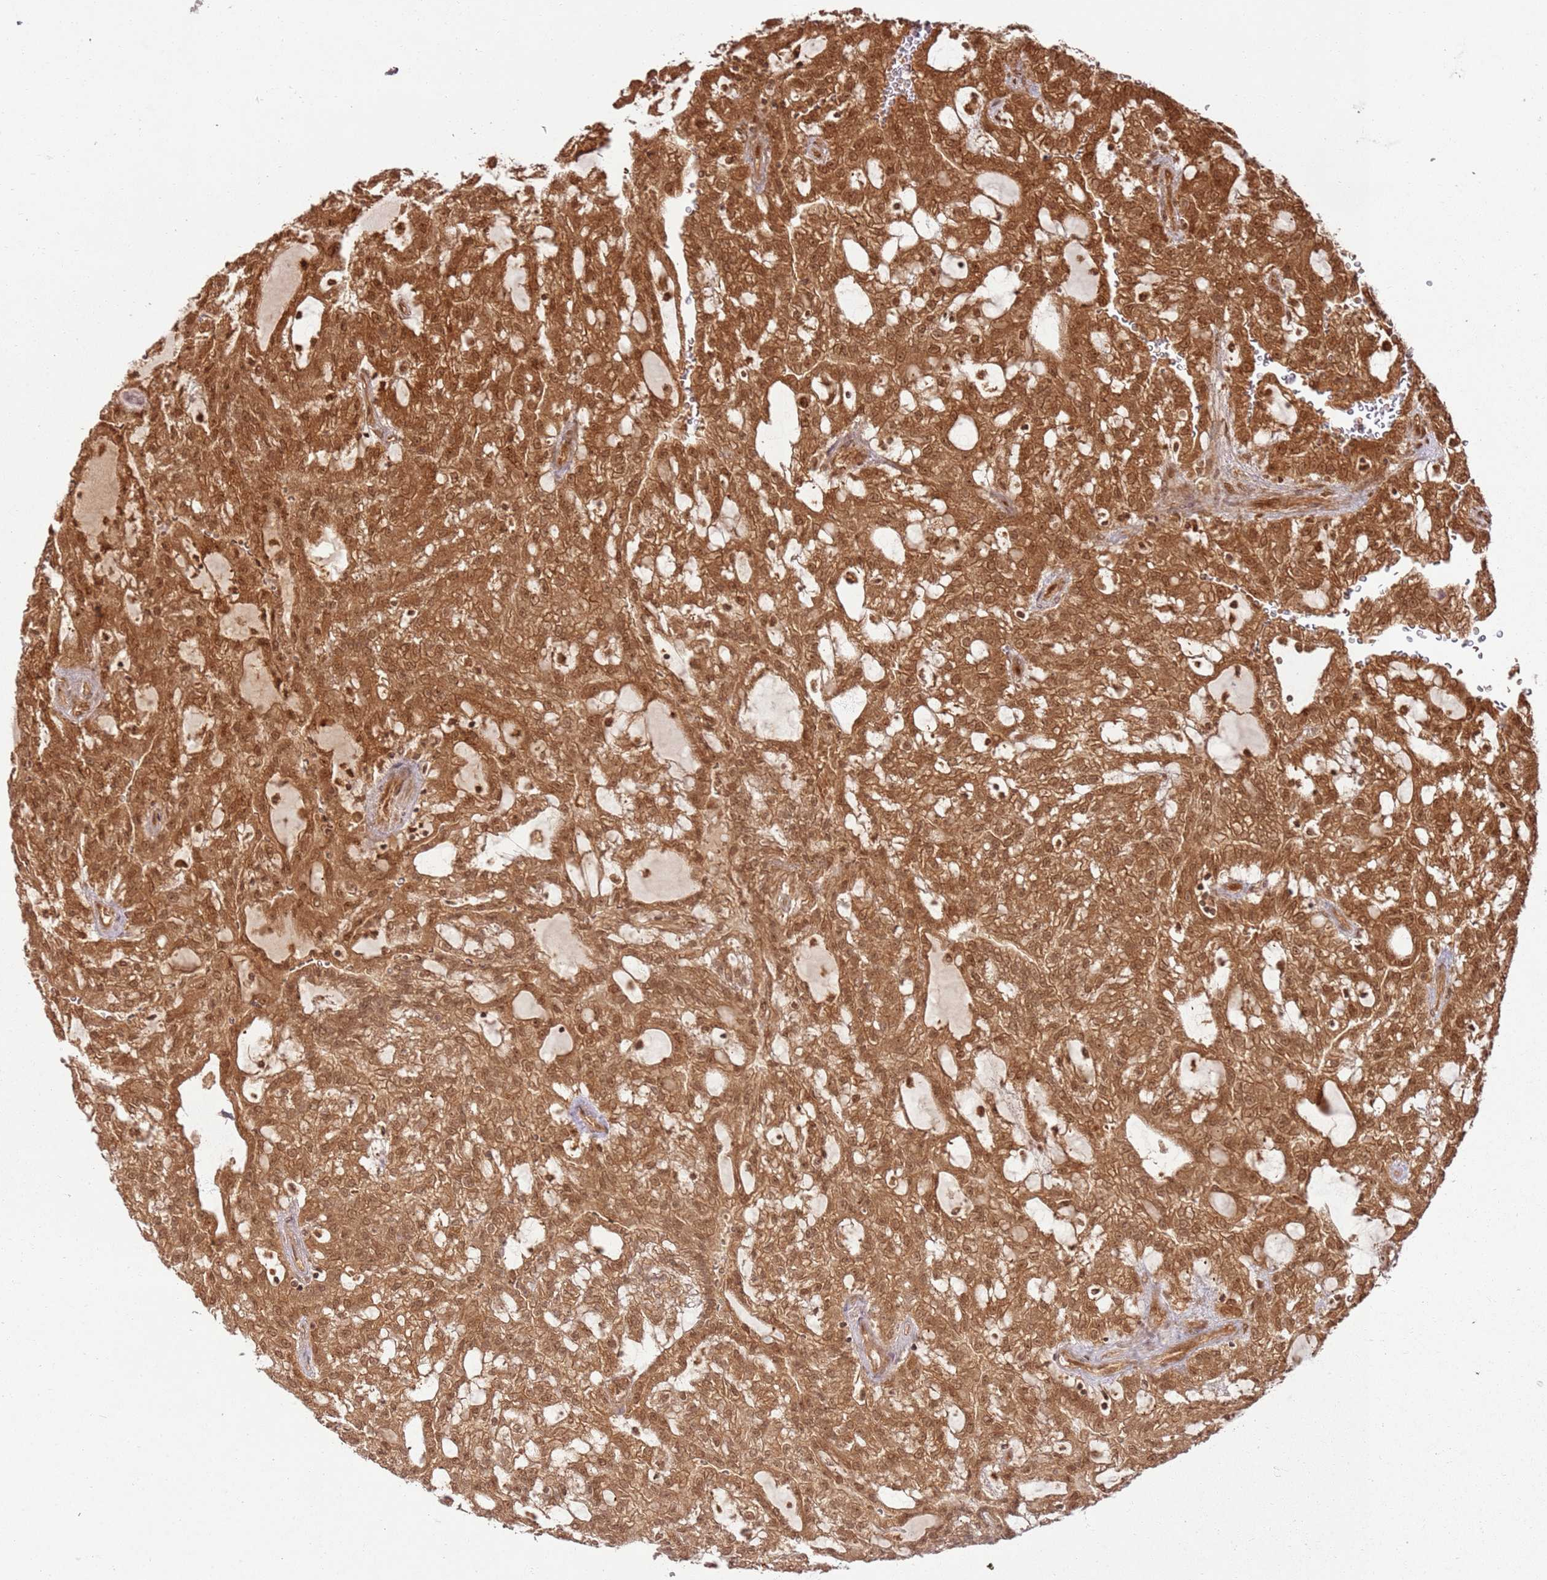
{"staining": {"intensity": "strong", "quantity": ">75%", "location": "cytoplasmic/membranous,nuclear"}, "tissue": "renal cancer", "cell_type": "Tumor cells", "image_type": "cancer", "snomed": [{"axis": "morphology", "description": "Adenocarcinoma, NOS"}, {"axis": "topography", "description": "Kidney"}], "caption": "Tumor cells display high levels of strong cytoplasmic/membranous and nuclear staining in approximately >75% of cells in human adenocarcinoma (renal). The protein of interest is stained brown, and the nuclei are stained in blue (DAB IHC with brightfield microscopy, high magnification).", "gene": "TBC1D13", "patient": {"sex": "male", "age": 63}}